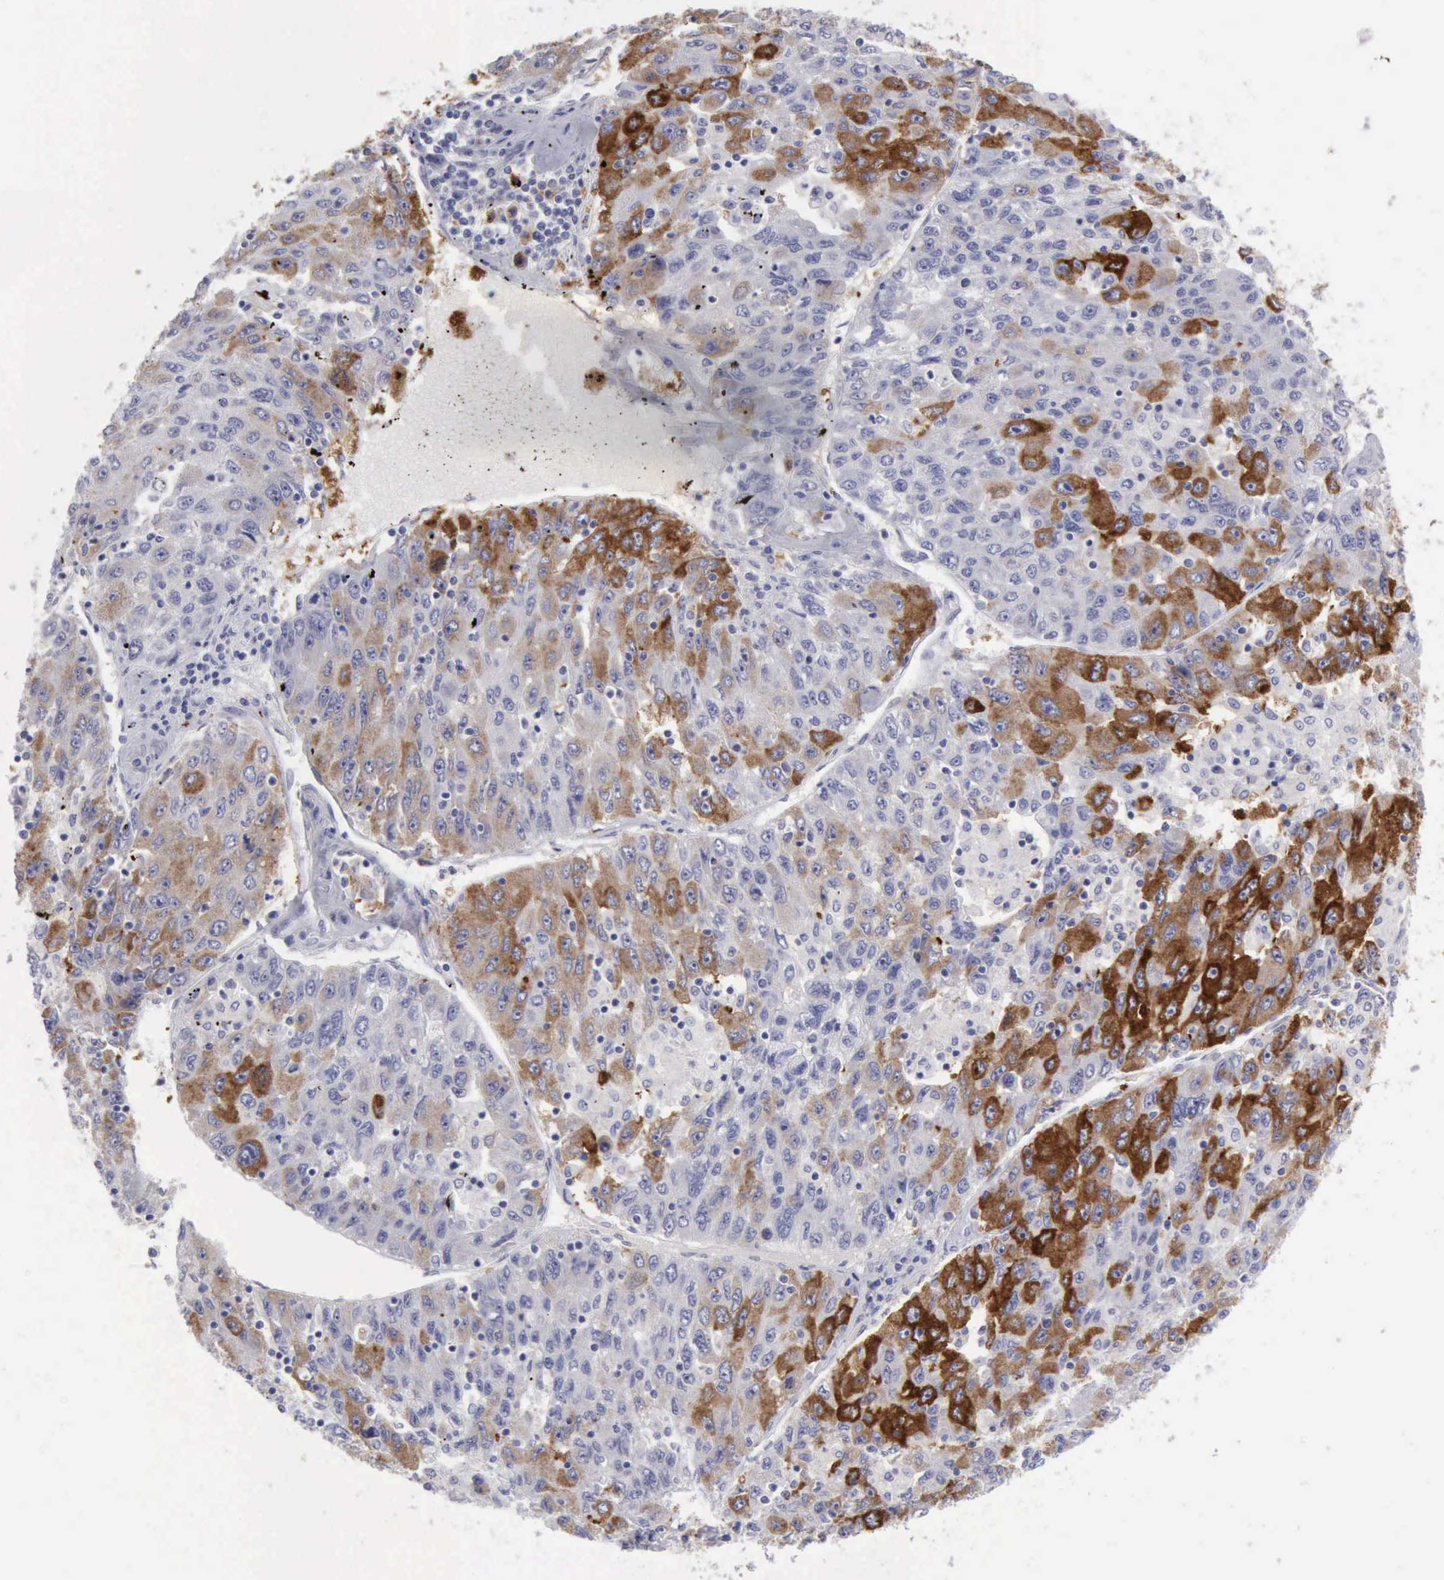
{"staining": {"intensity": "strong", "quantity": "25%-75%", "location": "cytoplasmic/membranous"}, "tissue": "liver cancer", "cell_type": "Tumor cells", "image_type": "cancer", "snomed": [{"axis": "morphology", "description": "Carcinoma, Hepatocellular, NOS"}, {"axis": "topography", "description": "Liver"}], "caption": "A micrograph showing strong cytoplasmic/membranous expression in approximately 25%-75% of tumor cells in liver cancer, as visualized by brown immunohistochemical staining.", "gene": "TFRC", "patient": {"sex": "male", "age": 49}}